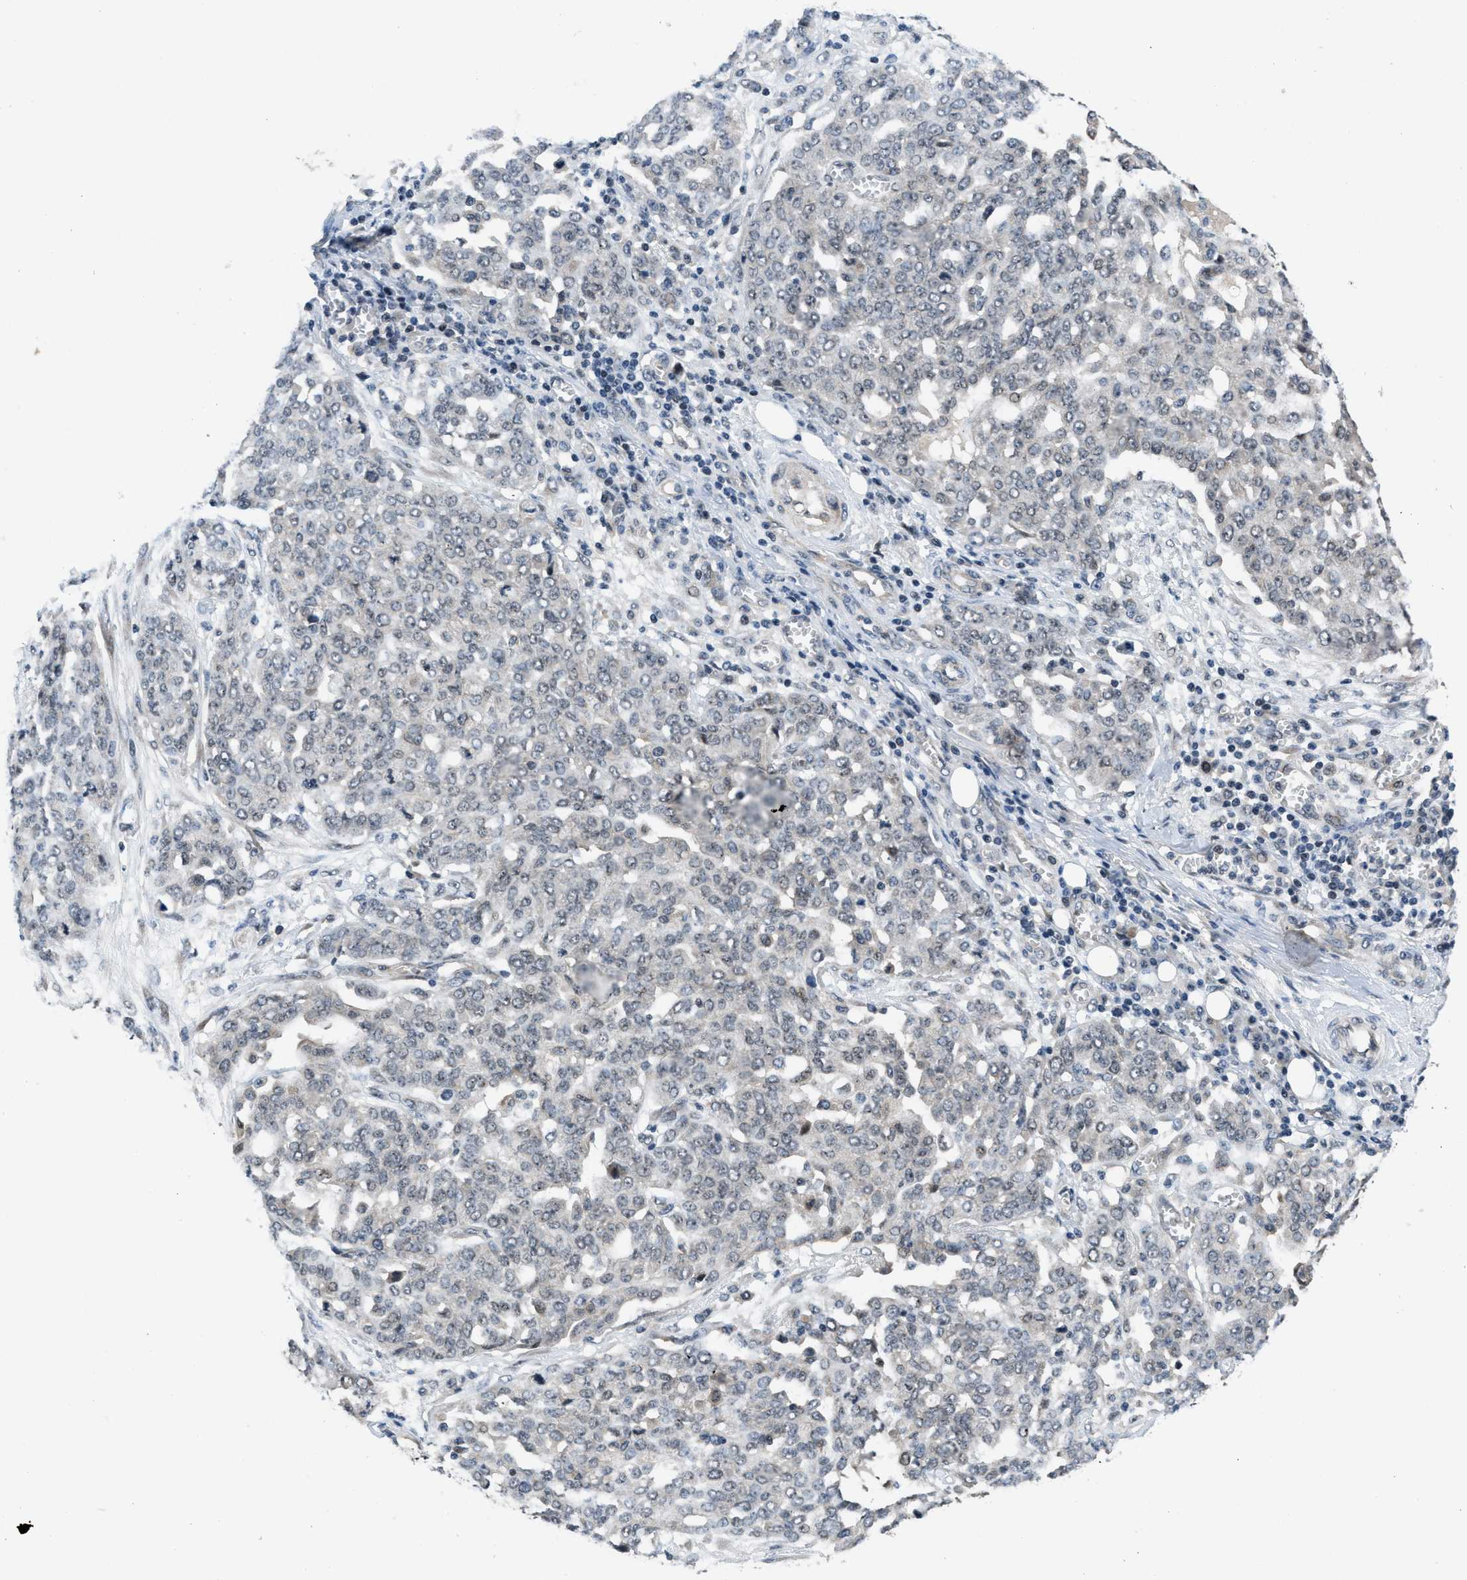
{"staining": {"intensity": "weak", "quantity": "<25%", "location": "nuclear"}, "tissue": "ovarian cancer", "cell_type": "Tumor cells", "image_type": "cancer", "snomed": [{"axis": "morphology", "description": "Cystadenocarcinoma, serous, NOS"}, {"axis": "topography", "description": "Soft tissue"}, {"axis": "topography", "description": "Ovary"}], "caption": "DAB immunohistochemical staining of ovarian cancer reveals no significant staining in tumor cells.", "gene": "SETD5", "patient": {"sex": "female", "age": 57}}